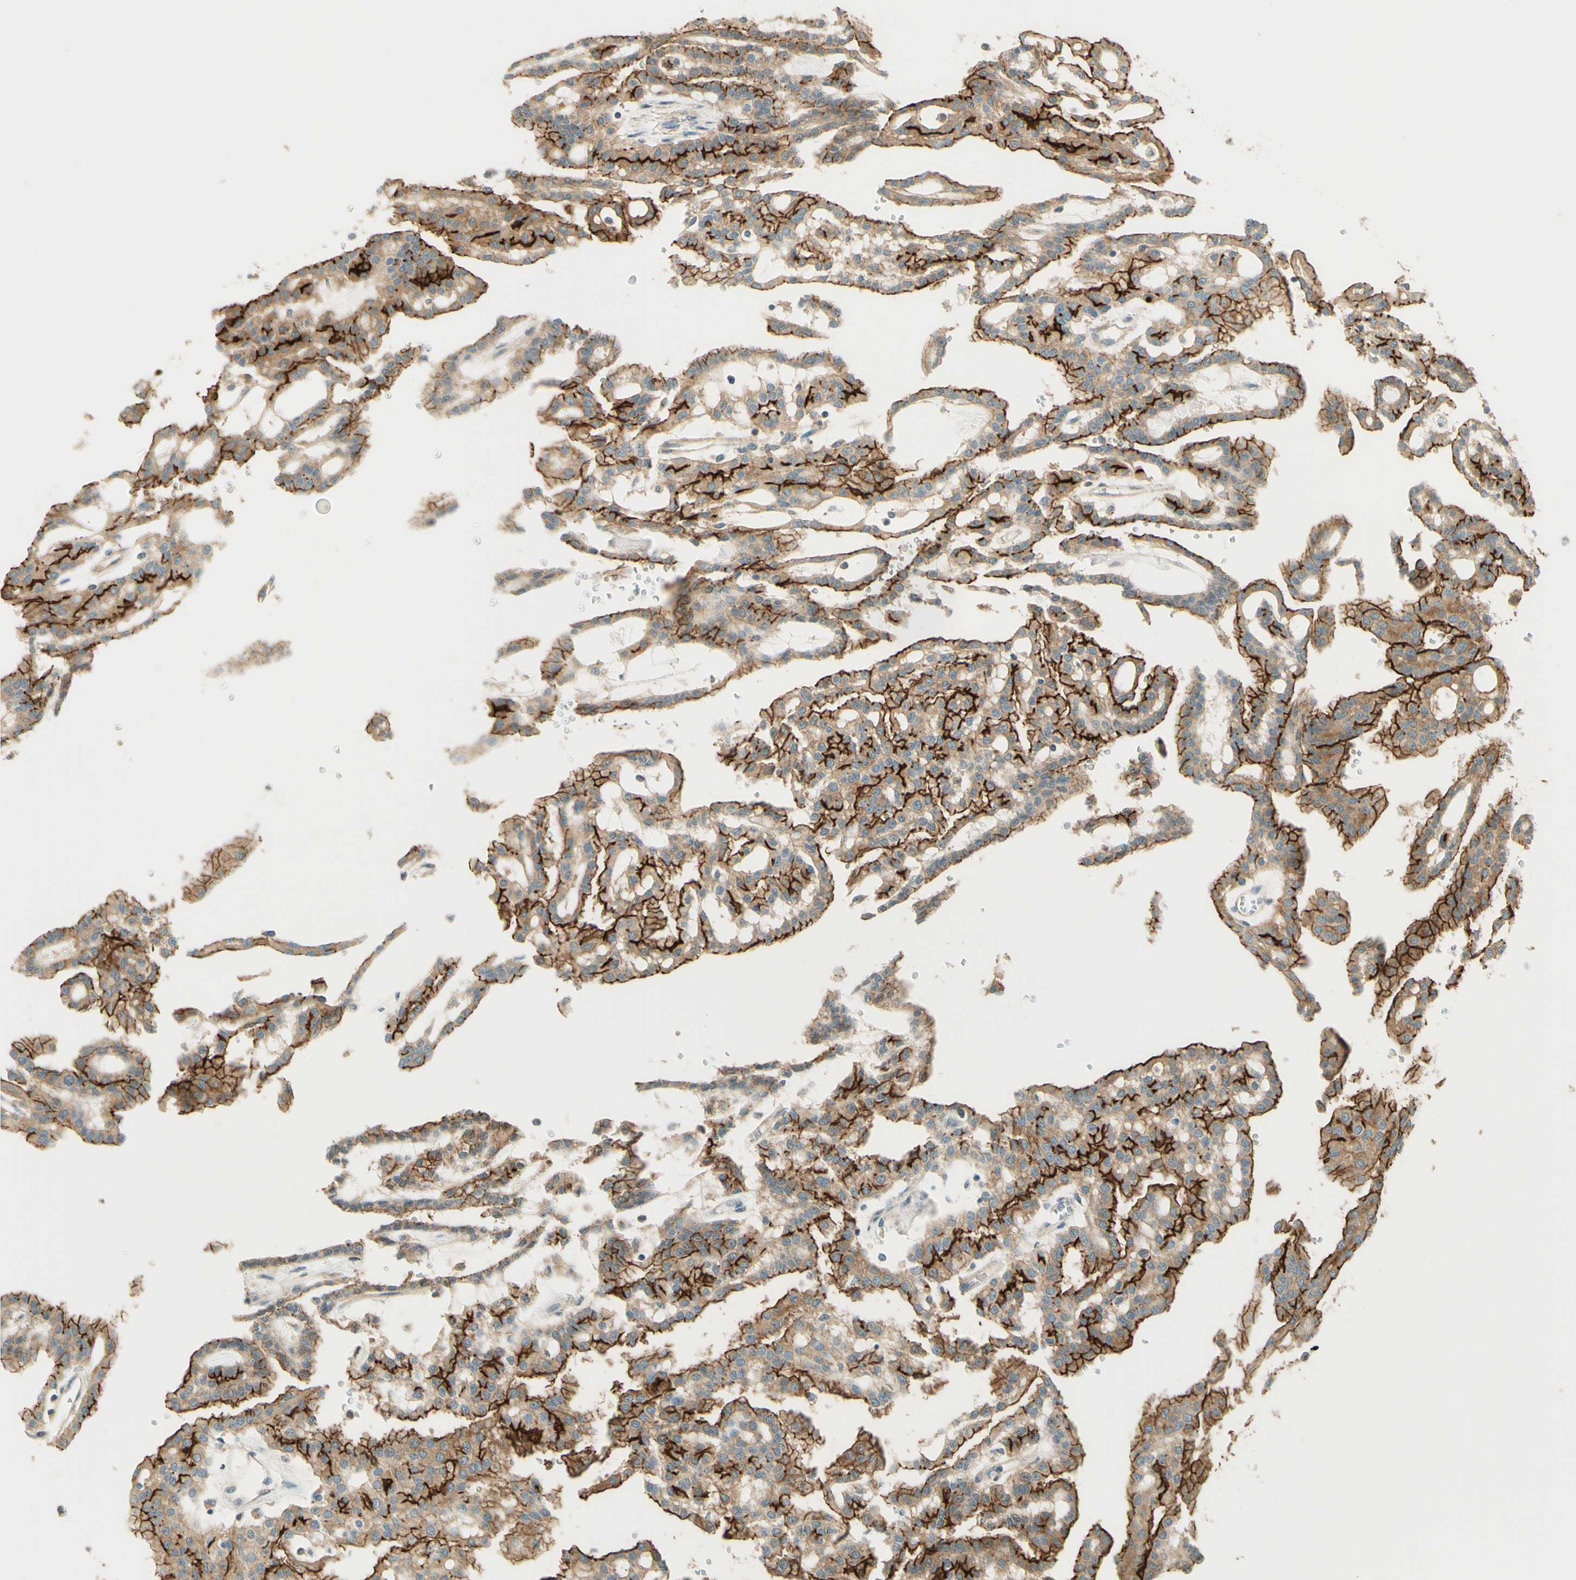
{"staining": {"intensity": "strong", "quantity": ">75%", "location": "cytoplasmic/membranous"}, "tissue": "renal cancer", "cell_type": "Tumor cells", "image_type": "cancer", "snomed": [{"axis": "morphology", "description": "Adenocarcinoma, NOS"}, {"axis": "topography", "description": "Kidney"}], "caption": "The image exhibits staining of renal adenocarcinoma, revealing strong cytoplasmic/membranous protein expression (brown color) within tumor cells.", "gene": "PROM1", "patient": {"sex": "male", "age": 63}}